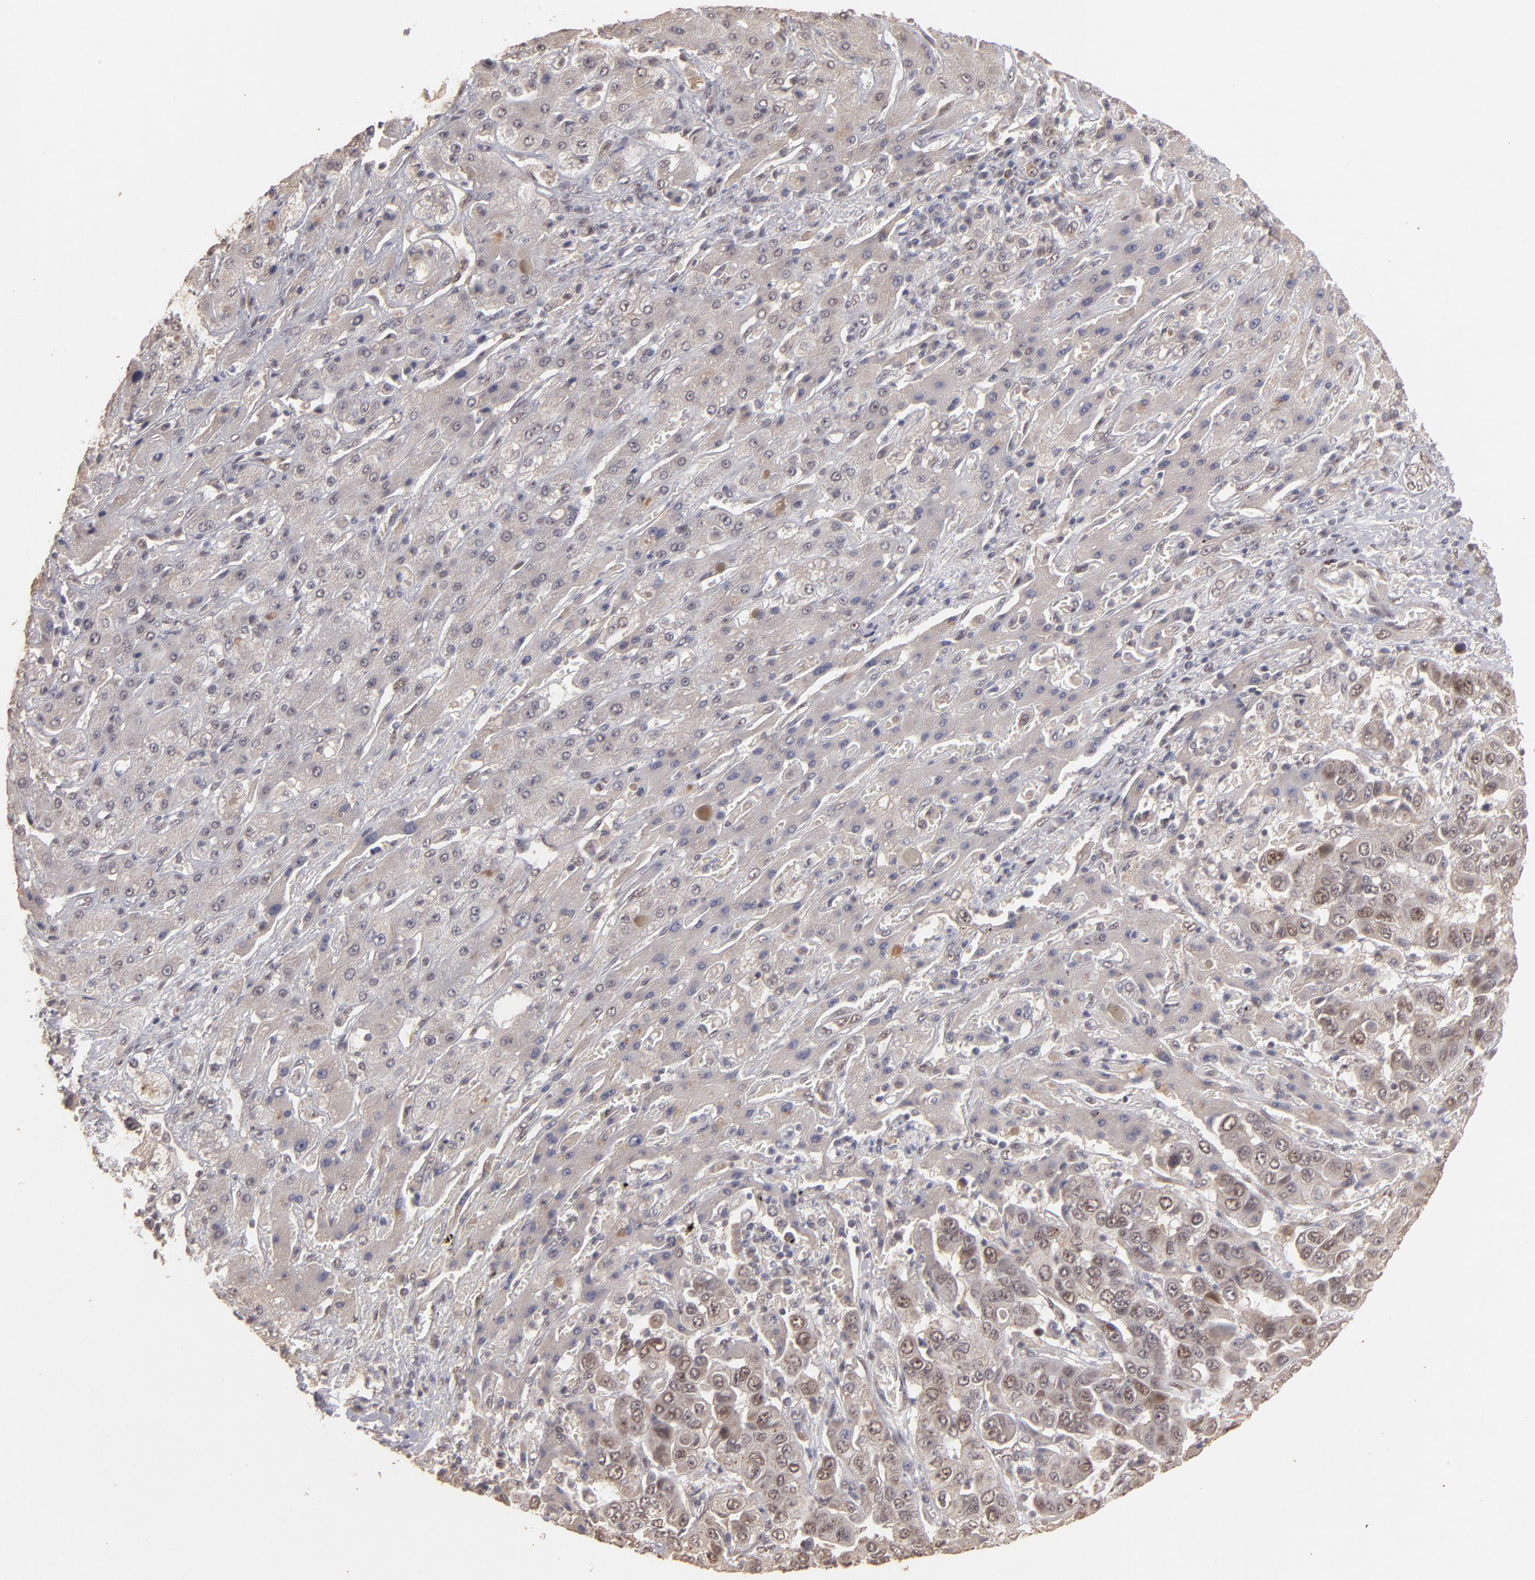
{"staining": {"intensity": "moderate", "quantity": "25%-75%", "location": "cytoplasmic/membranous,nuclear"}, "tissue": "liver cancer", "cell_type": "Tumor cells", "image_type": "cancer", "snomed": [{"axis": "morphology", "description": "Cholangiocarcinoma"}, {"axis": "topography", "description": "Liver"}], "caption": "Tumor cells display medium levels of moderate cytoplasmic/membranous and nuclear positivity in about 25%-75% of cells in liver cancer.", "gene": "CLOCK", "patient": {"sex": "female", "age": 52}}